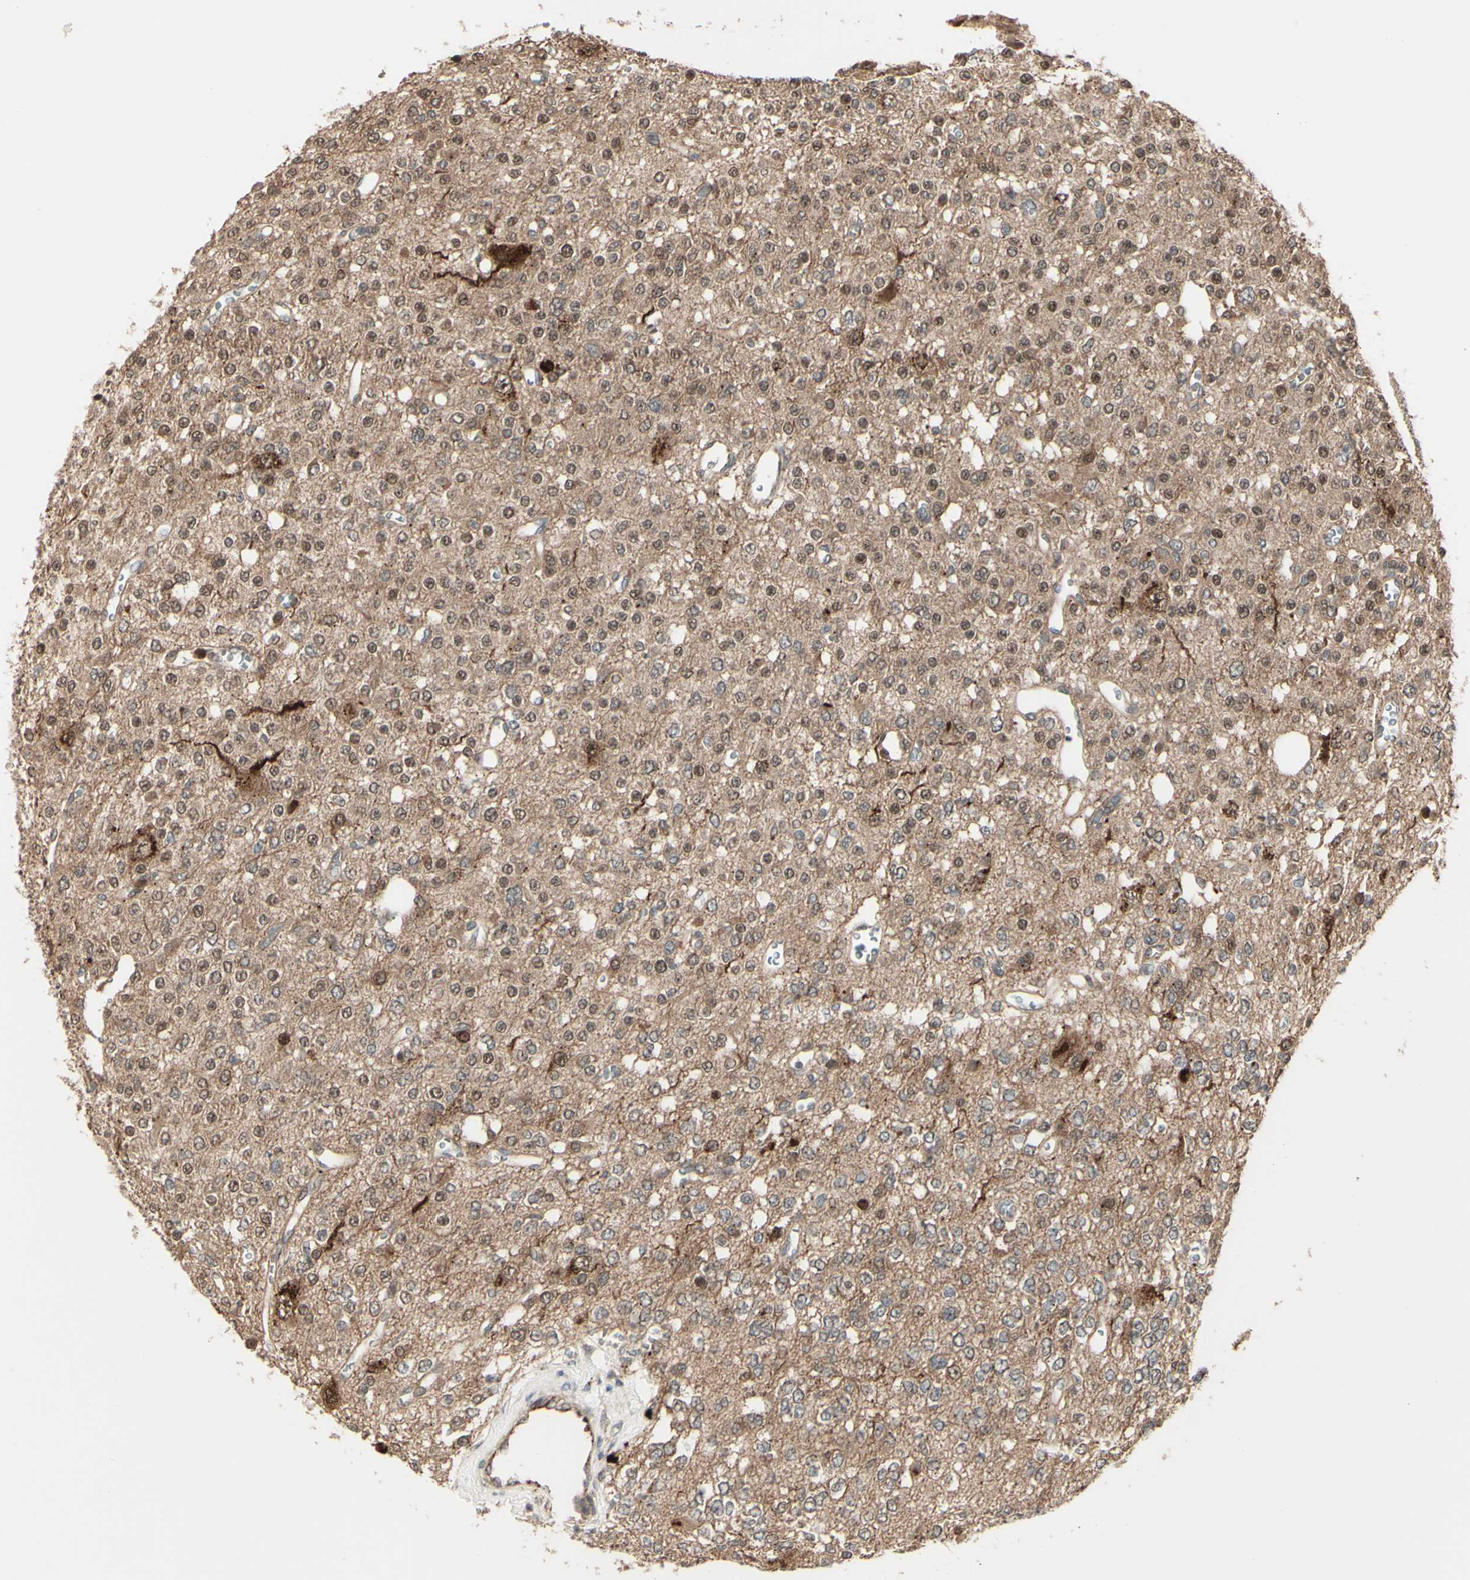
{"staining": {"intensity": "moderate", "quantity": ">75%", "location": "cytoplasmic/membranous,nuclear"}, "tissue": "glioma", "cell_type": "Tumor cells", "image_type": "cancer", "snomed": [{"axis": "morphology", "description": "Glioma, malignant, Low grade"}, {"axis": "topography", "description": "Brain"}], "caption": "Brown immunohistochemical staining in human glioma reveals moderate cytoplasmic/membranous and nuclear expression in about >75% of tumor cells.", "gene": "MLF2", "patient": {"sex": "male", "age": 38}}